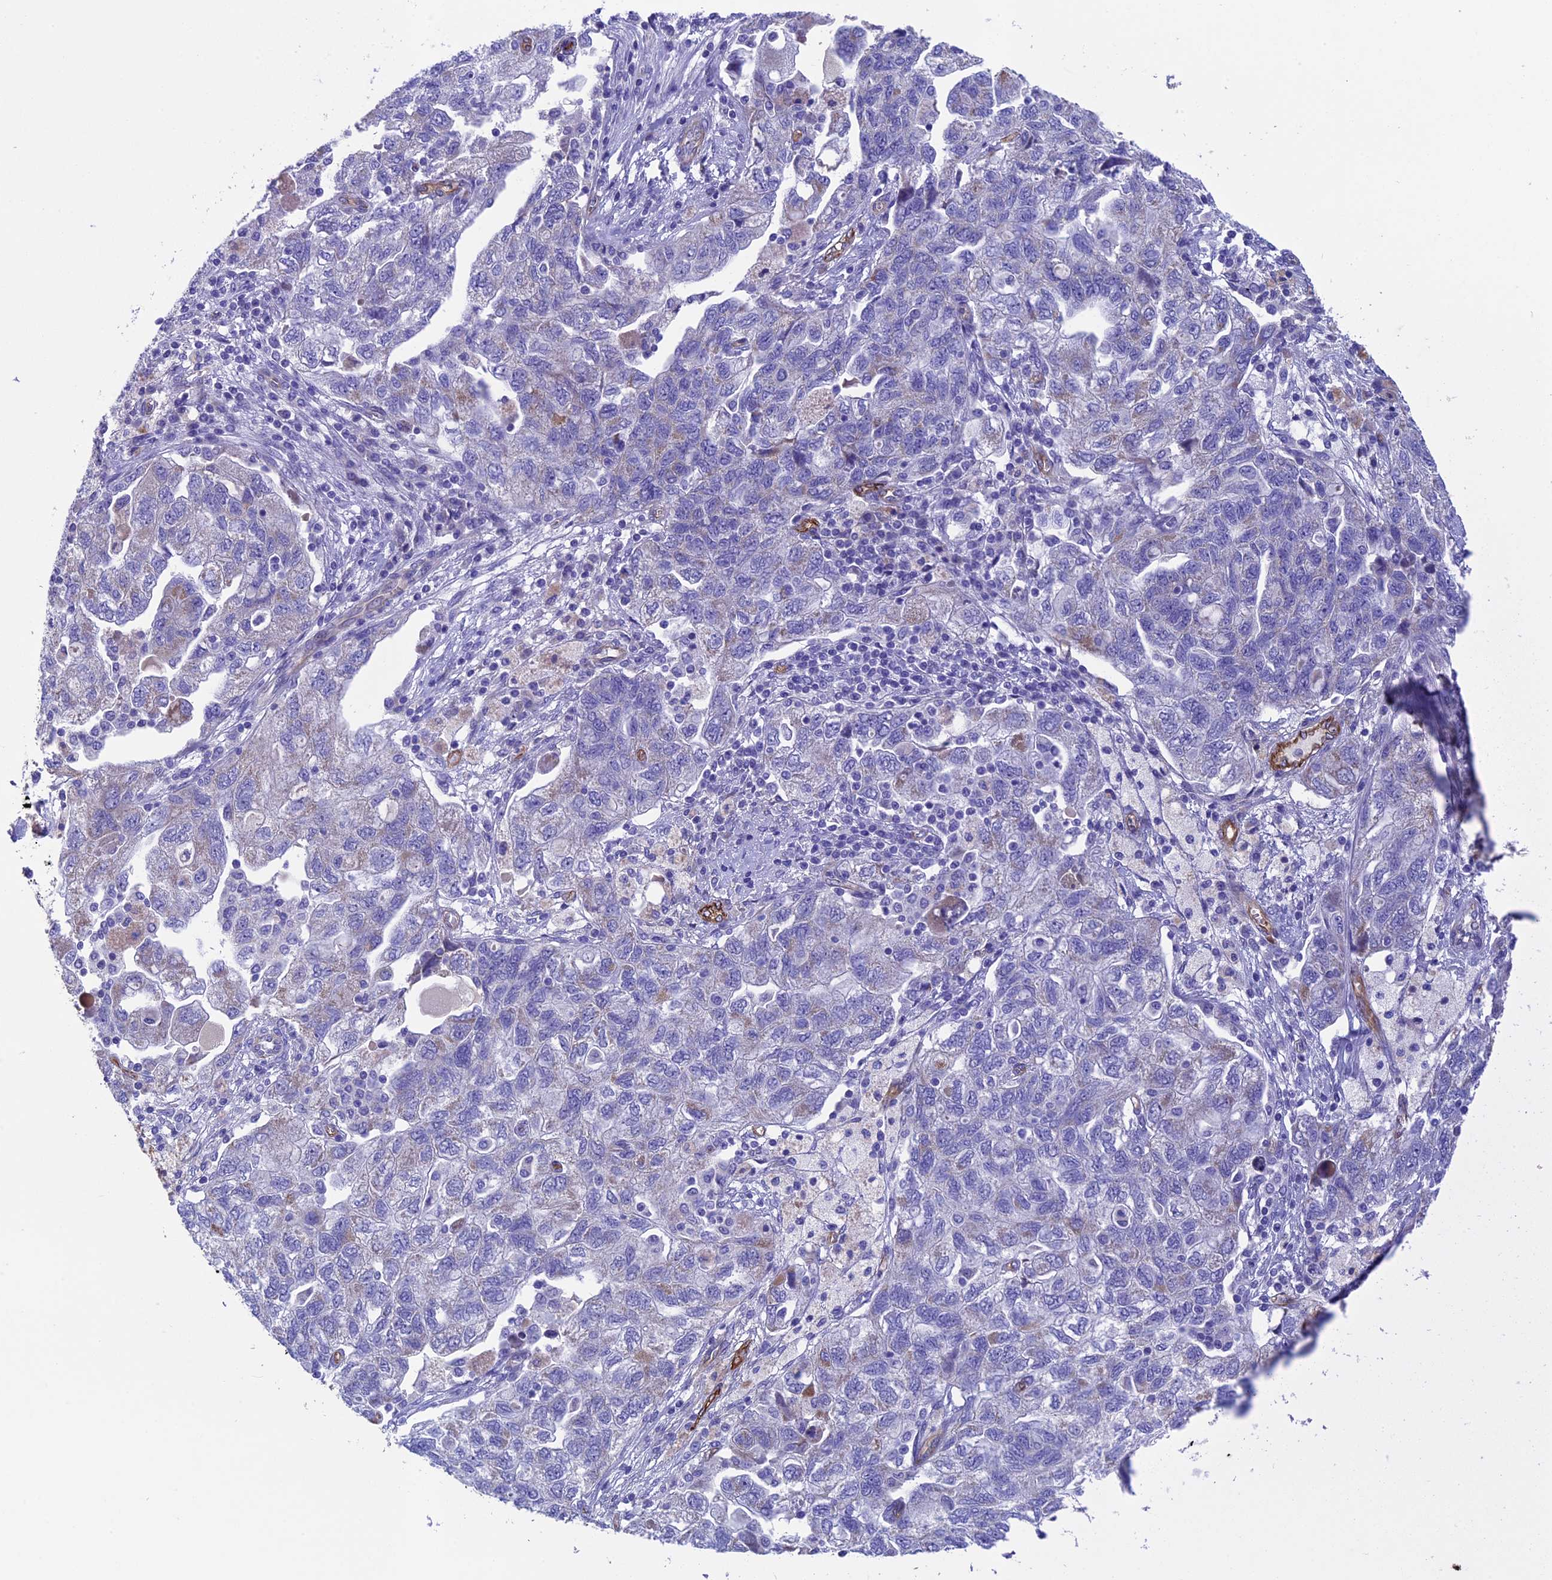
{"staining": {"intensity": "negative", "quantity": "none", "location": "none"}, "tissue": "ovarian cancer", "cell_type": "Tumor cells", "image_type": "cancer", "snomed": [{"axis": "morphology", "description": "Carcinoma, NOS"}, {"axis": "morphology", "description": "Cystadenocarcinoma, serous, NOS"}, {"axis": "topography", "description": "Ovary"}], "caption": "The histopathology image displays no significant staining in tumor cells of ovarian cancer (serous cystadenocarcinoma).", "gene": "INSYN1", "patient": {"sex": "female", "age": 69}}